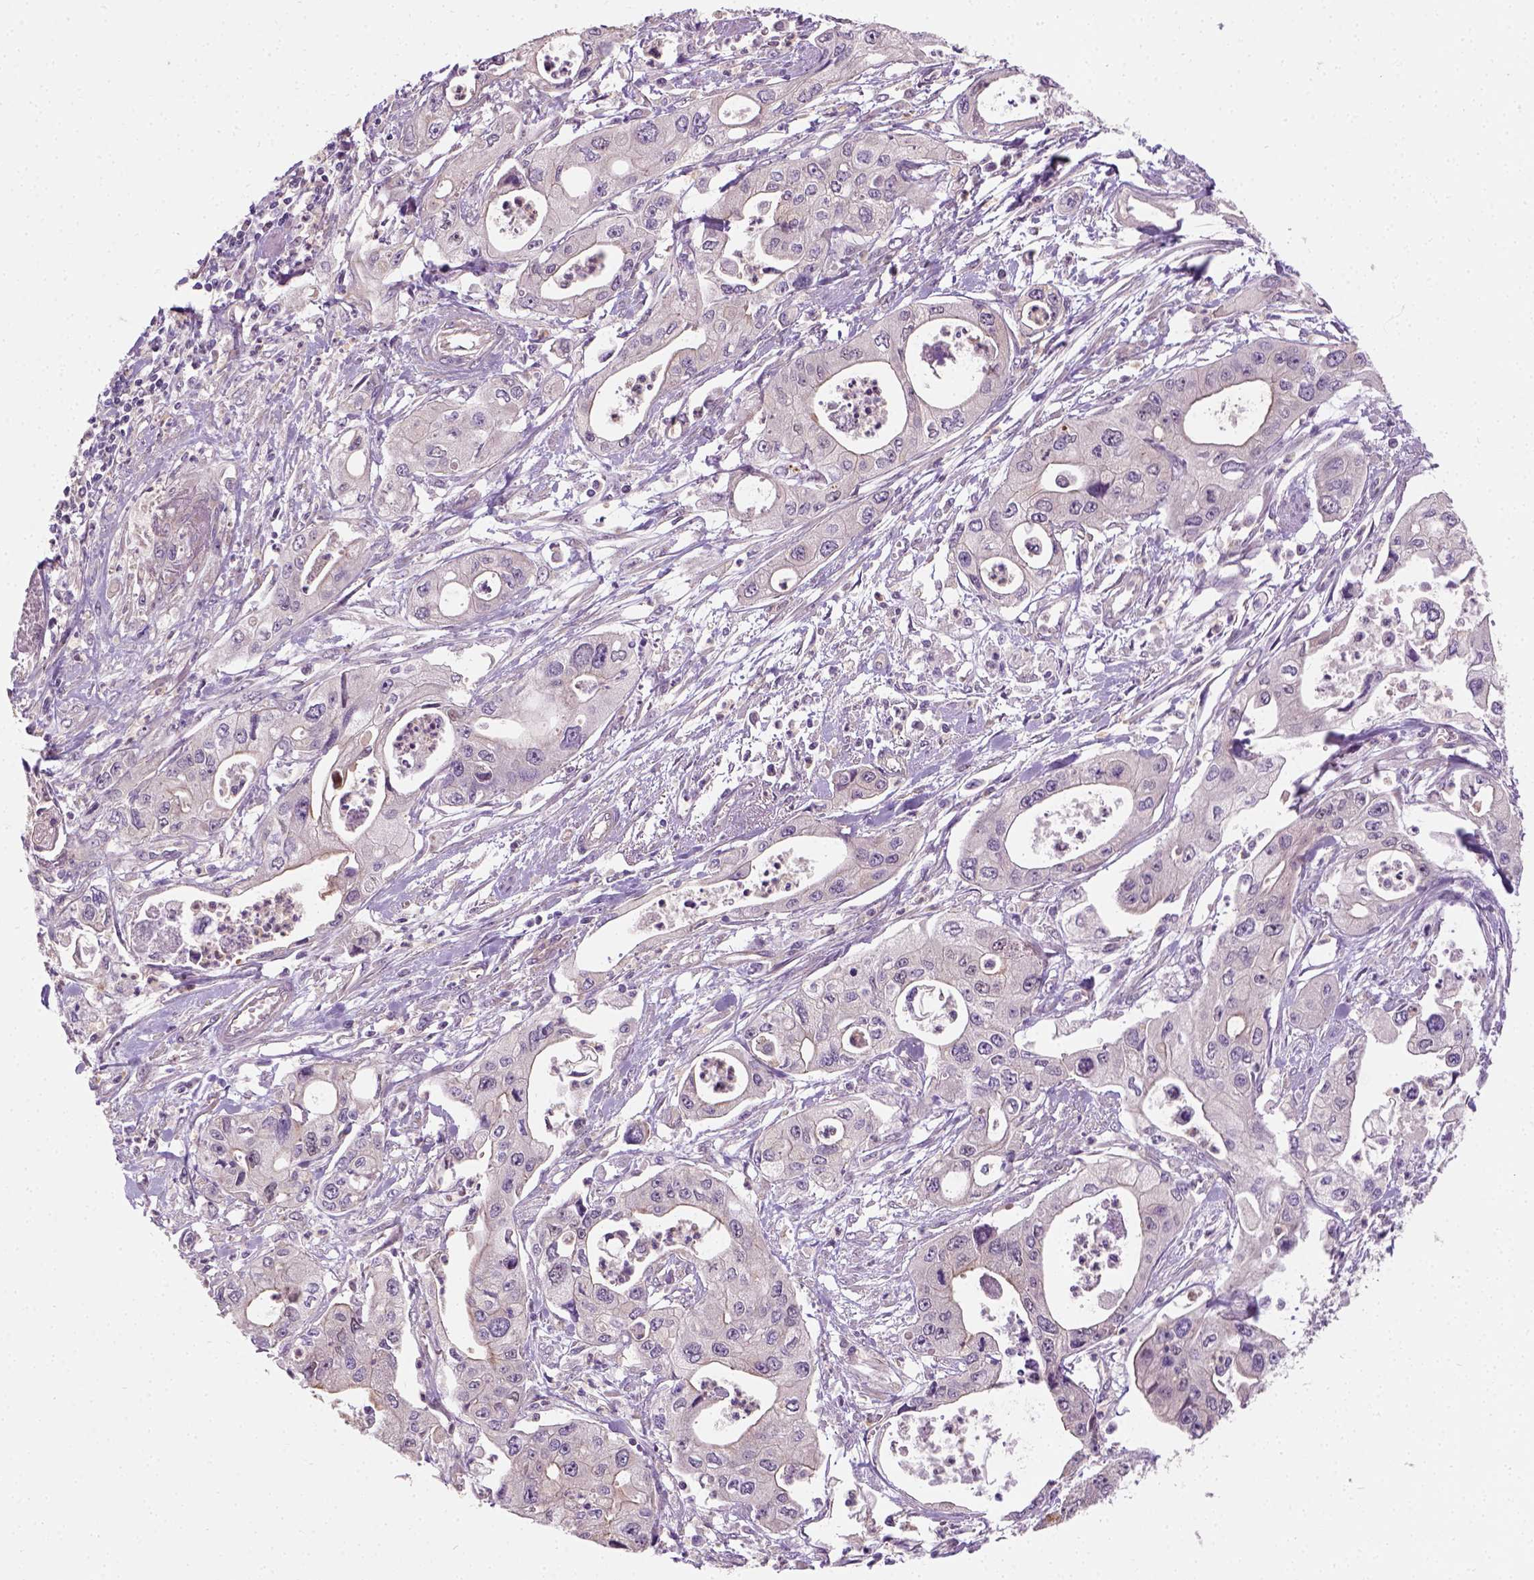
{"staining": {"intensity": "weak", "quantity": "25%-75%", "location": "cytoplasmic/membranous,nuclear"}, "tissue": "pancreatic cancer", "cell_type": "Tumor cells", "image_type": "cancer", "snomed": [{"axis": "morphology", "description": "Adenocarcinoma, NOS"}, {"axis": "topography", "description": "Pancreas"}], "caption": "Adenocarcinoma (pancreatic) tissue displays weak cytoplasmic/membranous and nuclear staining in about 25%-75% of tumor cells, visualized by immunohistochemistry. The staining is performed using DAB brown chromogen to label protein expression. The nuclei are counter-stained blue using hematoxylin.", "gene": "CRACR2A", "patient": {"sex": "male", "age": 70}}